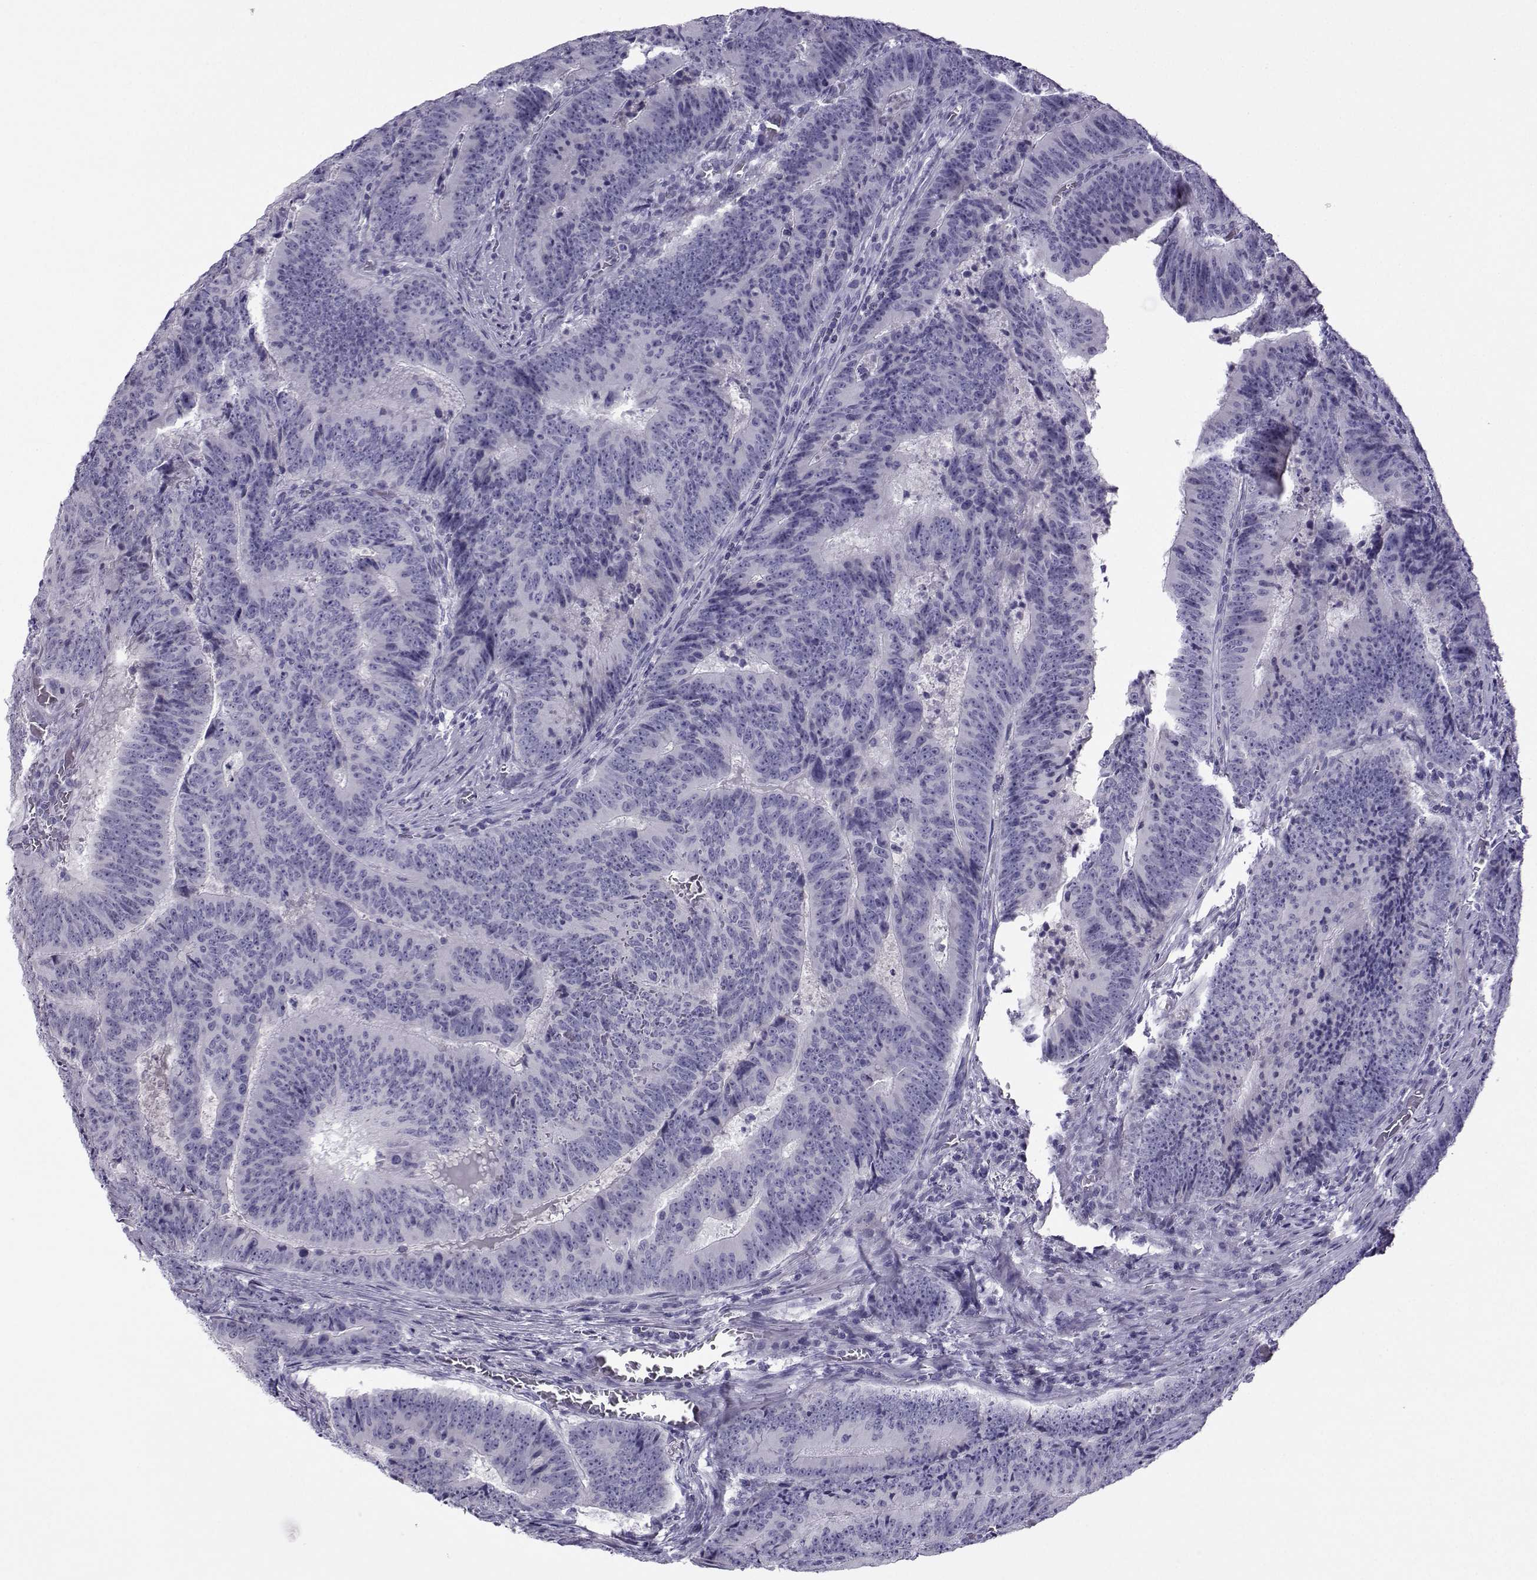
{"staining": {"intensity": "negative", "quantity": "none", "location": "none"}, "tissue": "colorectal cancer", "cell_type": "Tumor cells", "image_type": "cancer", "snomed": [{"axis": "morphology", "description": "Adenocarcinoma, NOS"}, {"axis": "topography", "description": "Colon"}], "caption": "The image exhibits no significant positivity in tumor cells of colorectal adenocarcinoma.", "gene": "ARMC2", "patient": {"sex": "female", "age": 82}}